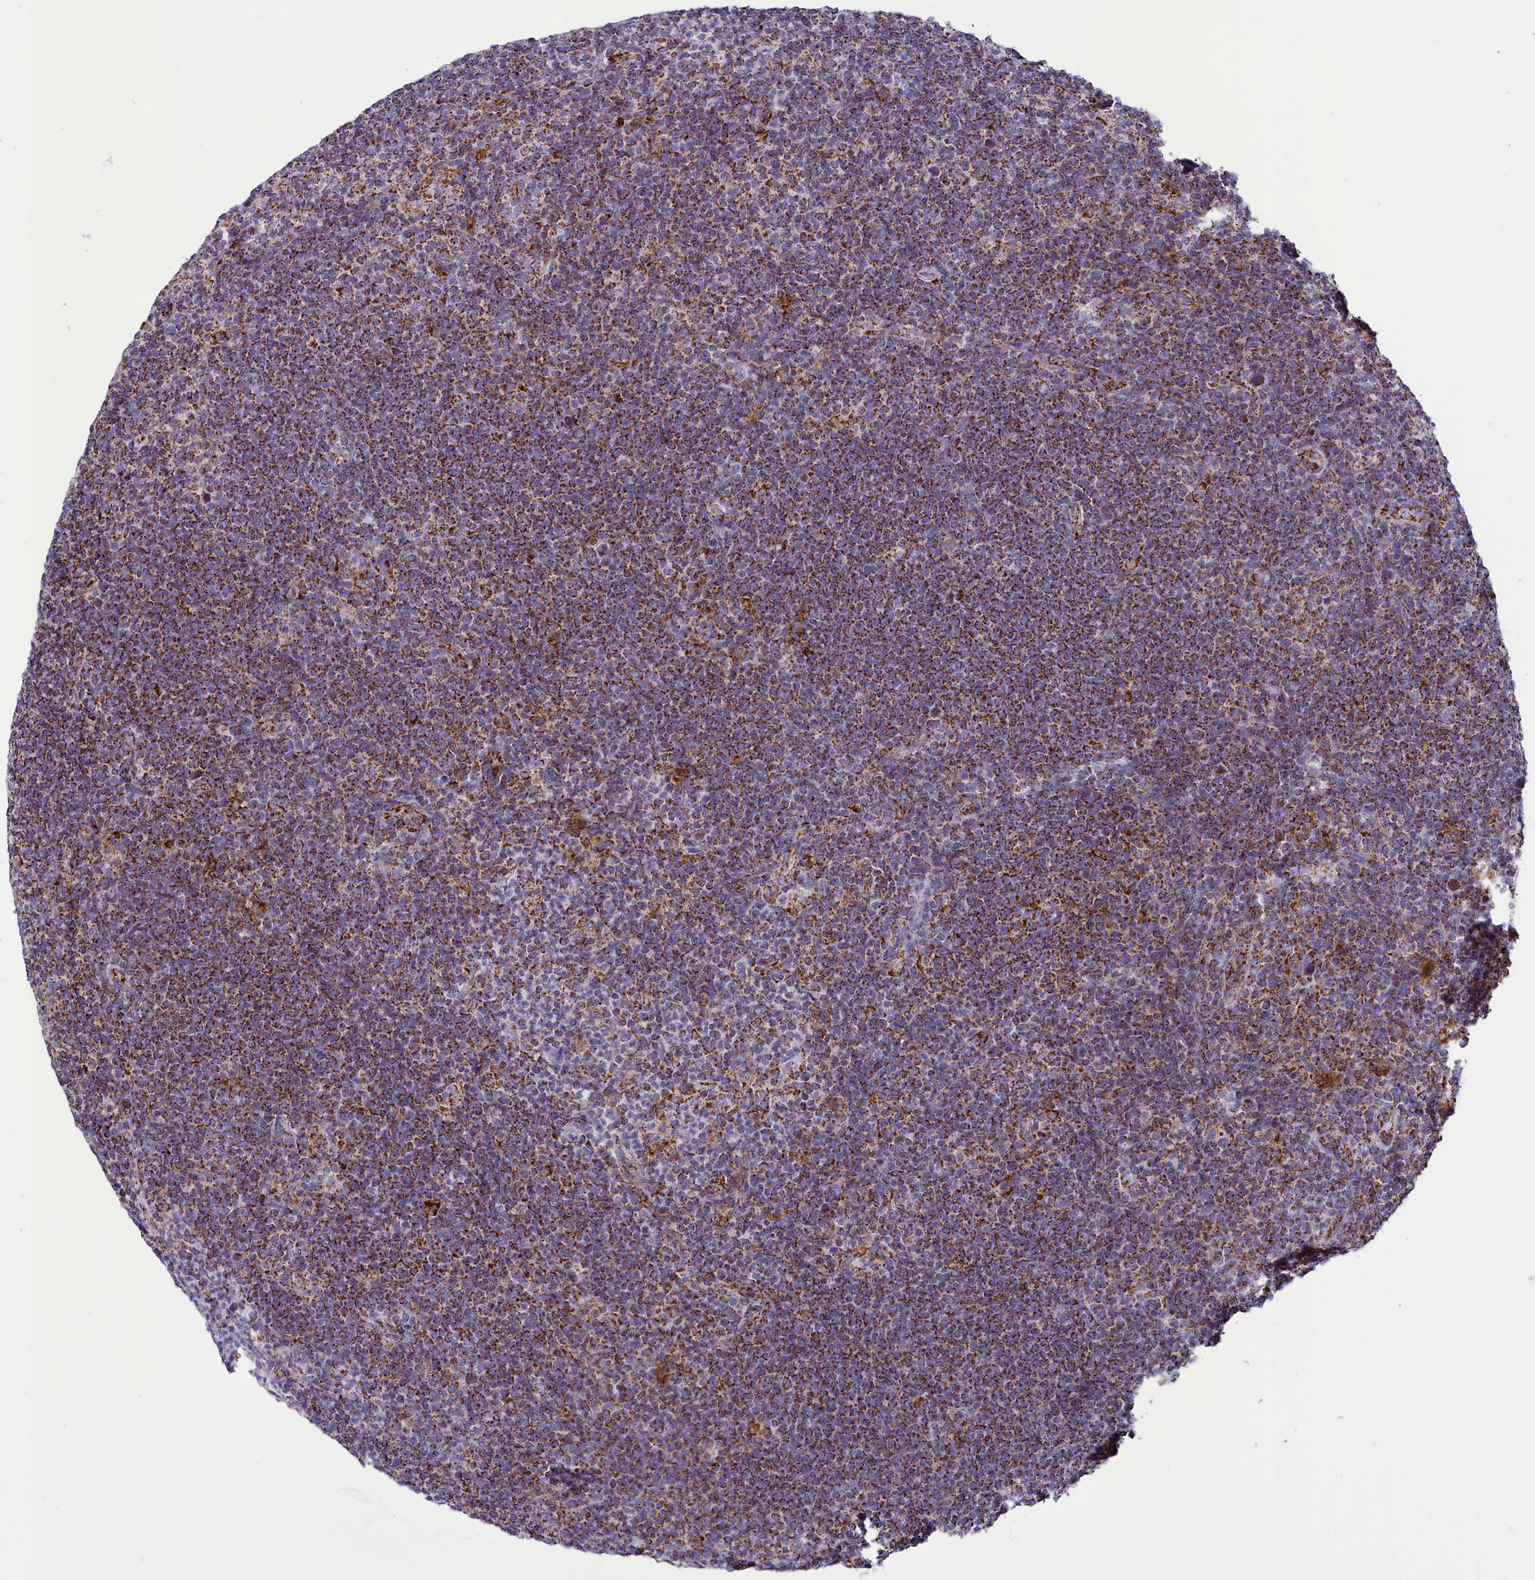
{"staining": {"intensity": "strong", "quantity": ">75%", "location": "cytoplasmic/membranous"}, "tissue": "lymphoma", "cell_type": "Tumor cells", "image_type": "cancer", "snomed": [{"axis": "morphology", "description": "Hodgkin's disease, NOS"}, {"axis": "topography", "description": "Lymph node"}], "caption": "Immunohistochemical staining of human Hodgkin's disease shows strong cytoplasmic/membranous protein staining in approximately >75% of tumor cells.", "gene": "ISOC2", "patient": {"sex": "female", "age": 57}}